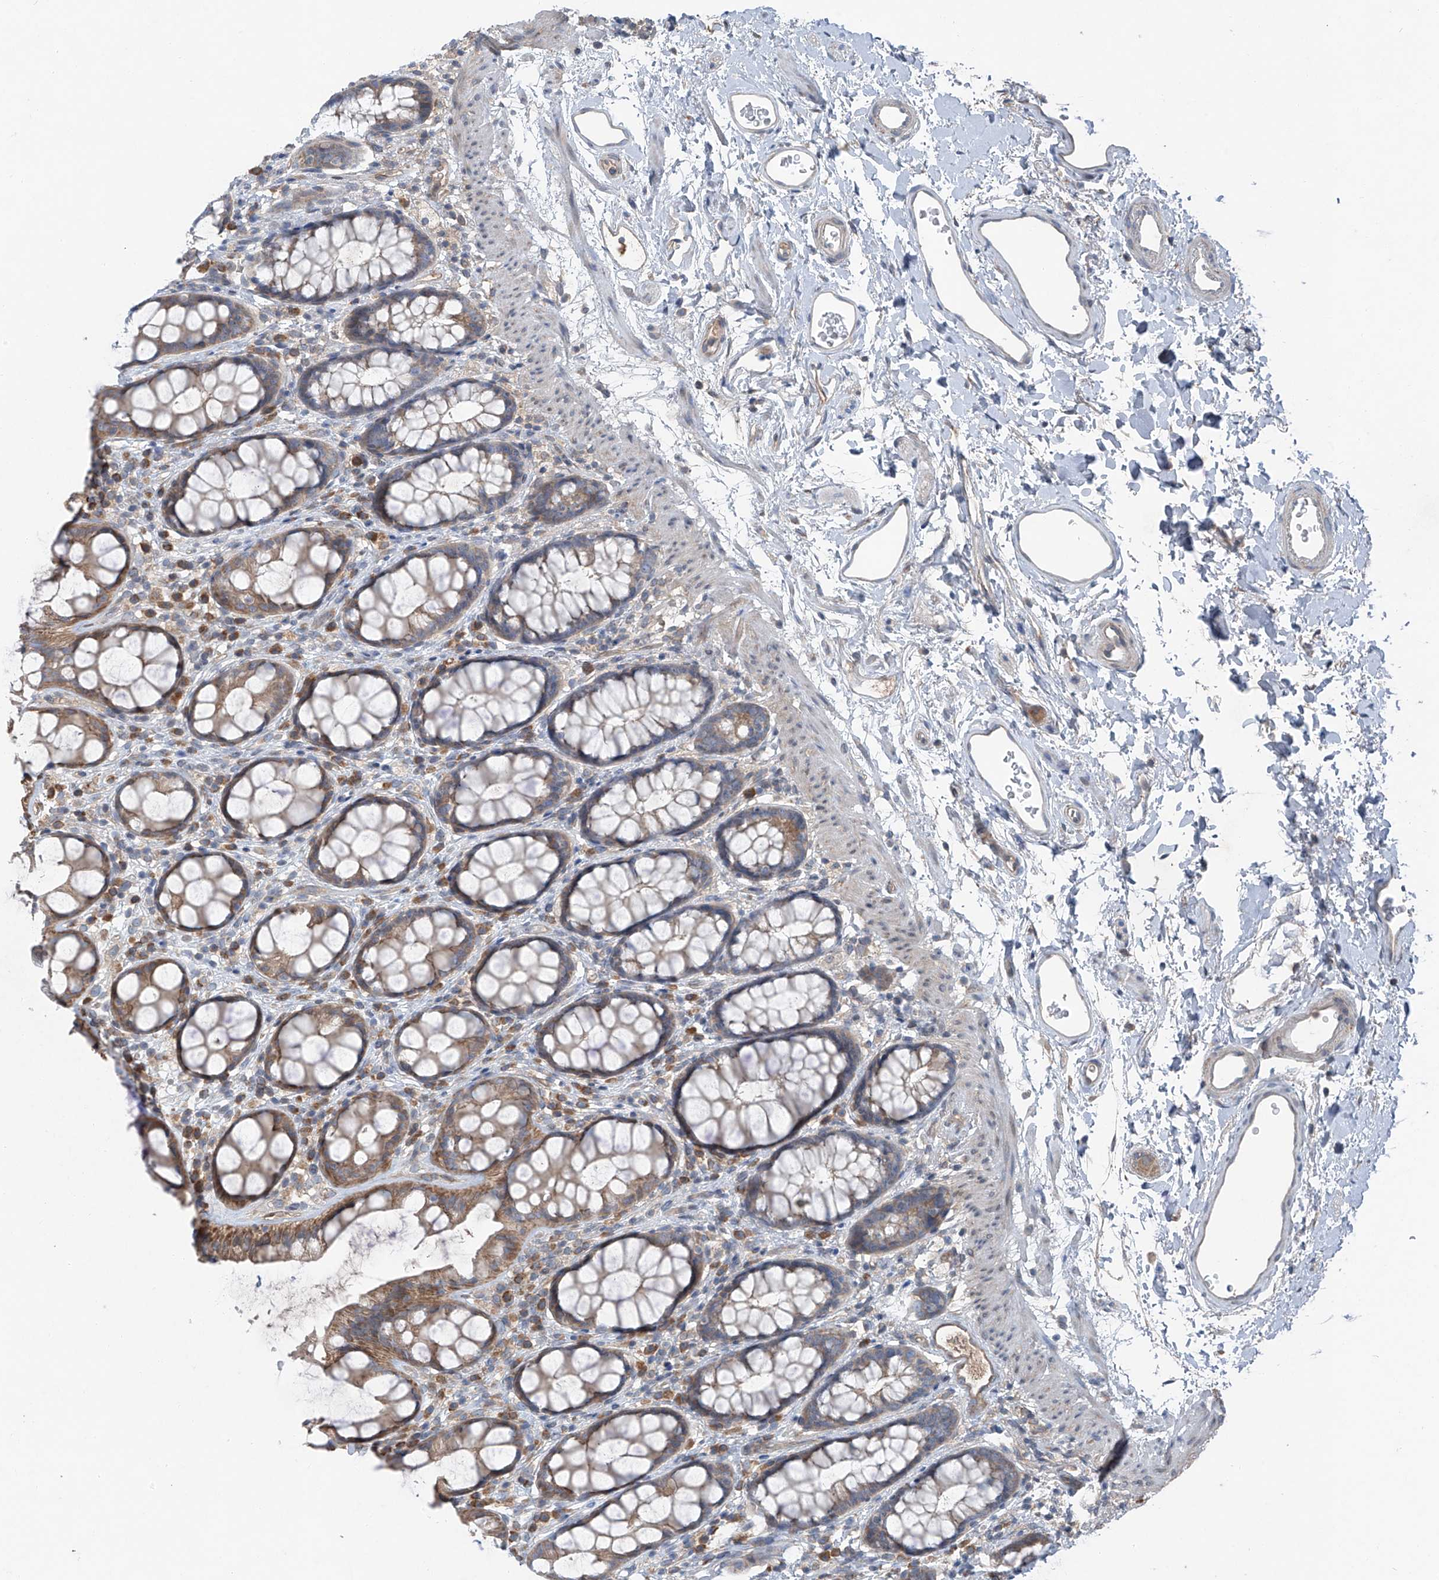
{"staining": {"intensity": "weak", "quantity": "25%-75%", "location": "cytoplasmic/membranous"}, "tissue": "rectum", "cell_type": "Glandular cells", "image_type": "normal", "snomed": [{"axis": "morphology", "description": "Normal tissue, NOS"}, {"axis": "topography", "description": "Rectum"}], "caption": "Immunohistochemistry image of unremarkable rectum: rectum stained using IHC demonstrates low levels of weak protein expression localized specifically in the cytoplasmic/membranous of glandular cells, appearing as a cytoplasmic/membranous brown color.", "gene": "FOXRED2", "patient": {"sex": "female", "age": 65}}